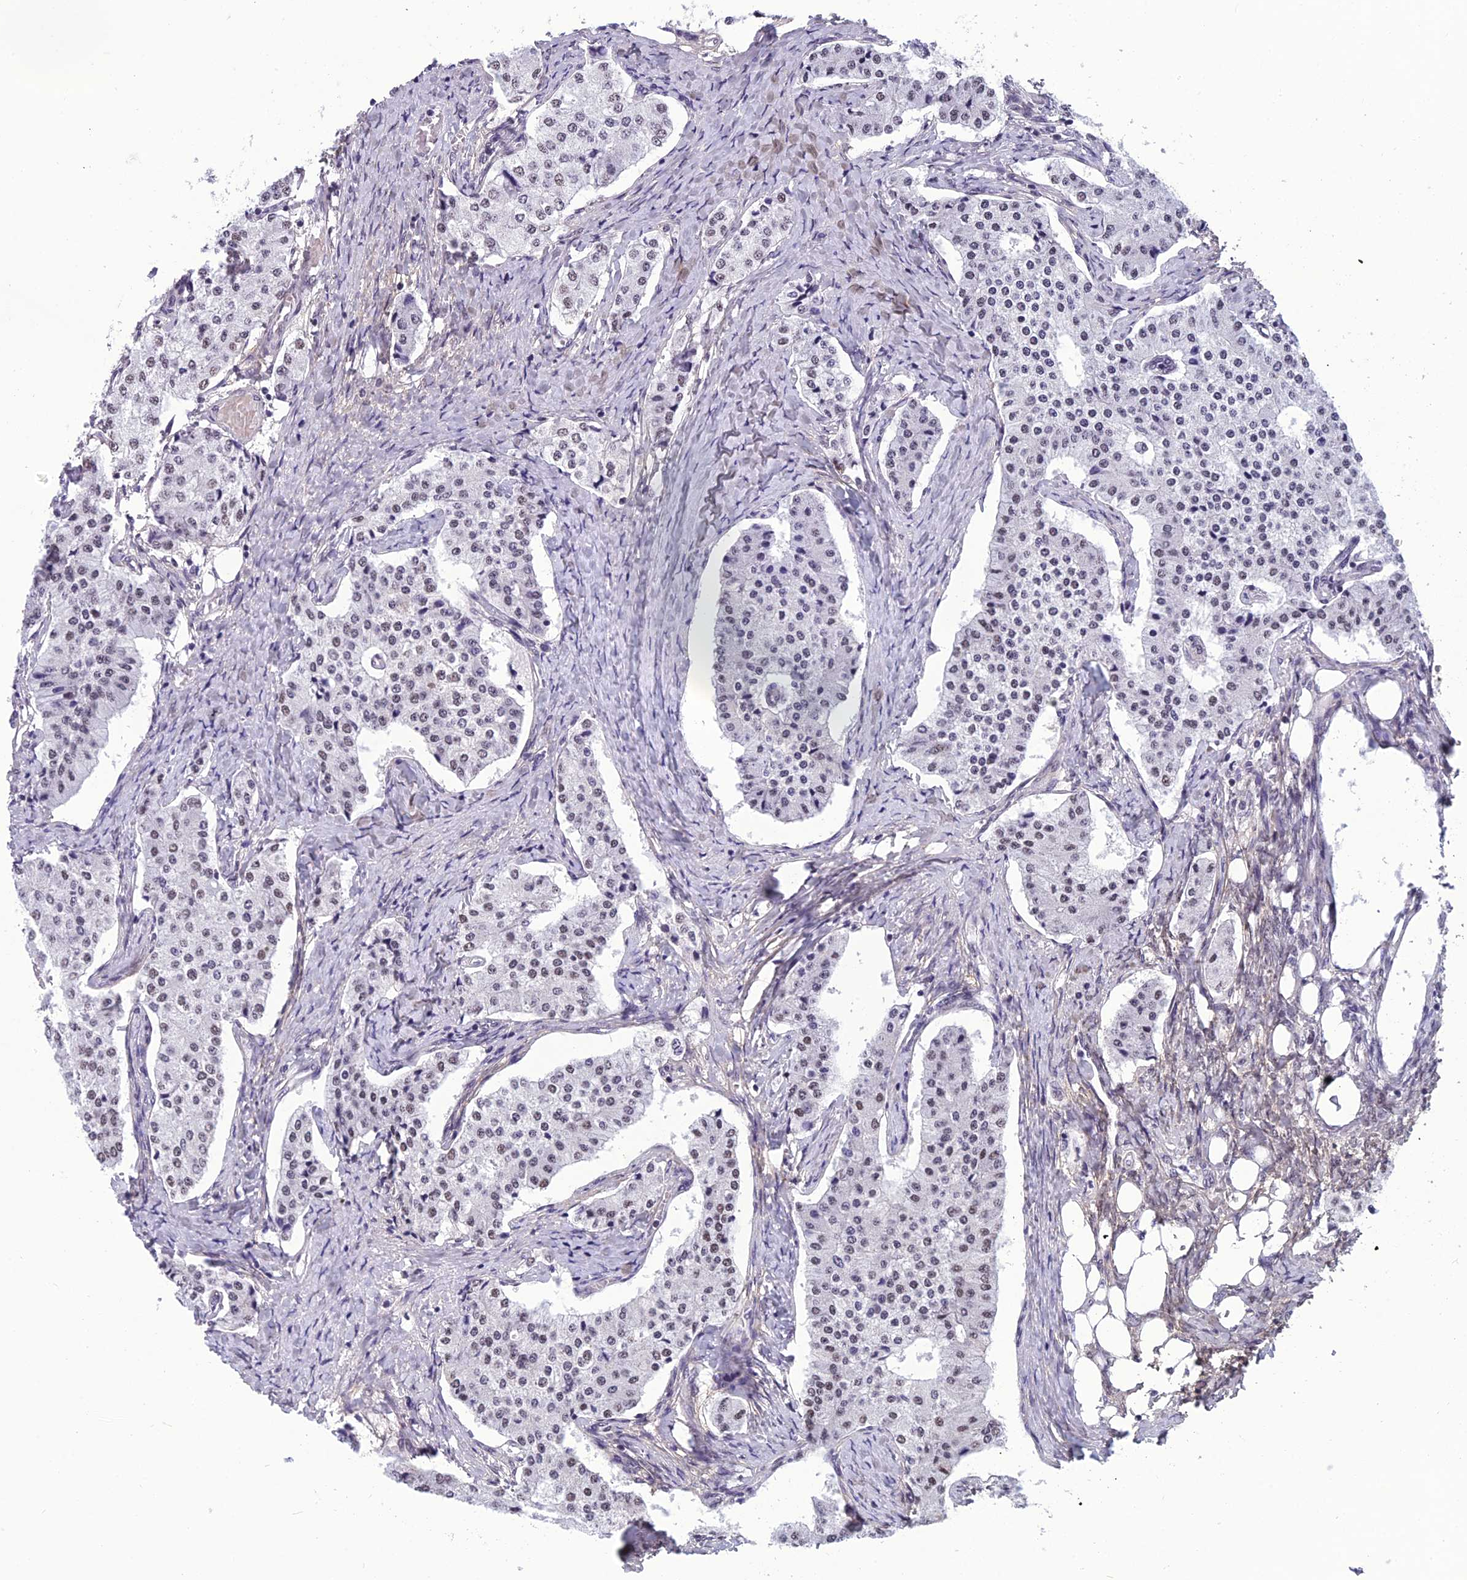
{"staining": {"intensity": "weak", "quantity": "25%-75%", "location": "nuclear"}, "tissue": "carcinoid", "cell_type": "Tumor cells", "image_type": "cancer", "snomed": [{"axis": "morphology", "description": "Carcinoid, malignant, NOS"}, {"axis": "topography", "description": "Colon"}], "caption": "High-magnification brightfield microscopy of carcinoid (malignant) stained with DAB (brown) and counterstained with hematoxylin (blue). tumor cells exhibit weak nuclear positivity is seen in about25%-75% of cells.", "gene": "RSRC1", "patient": {"sex": "female", "age": 52}}